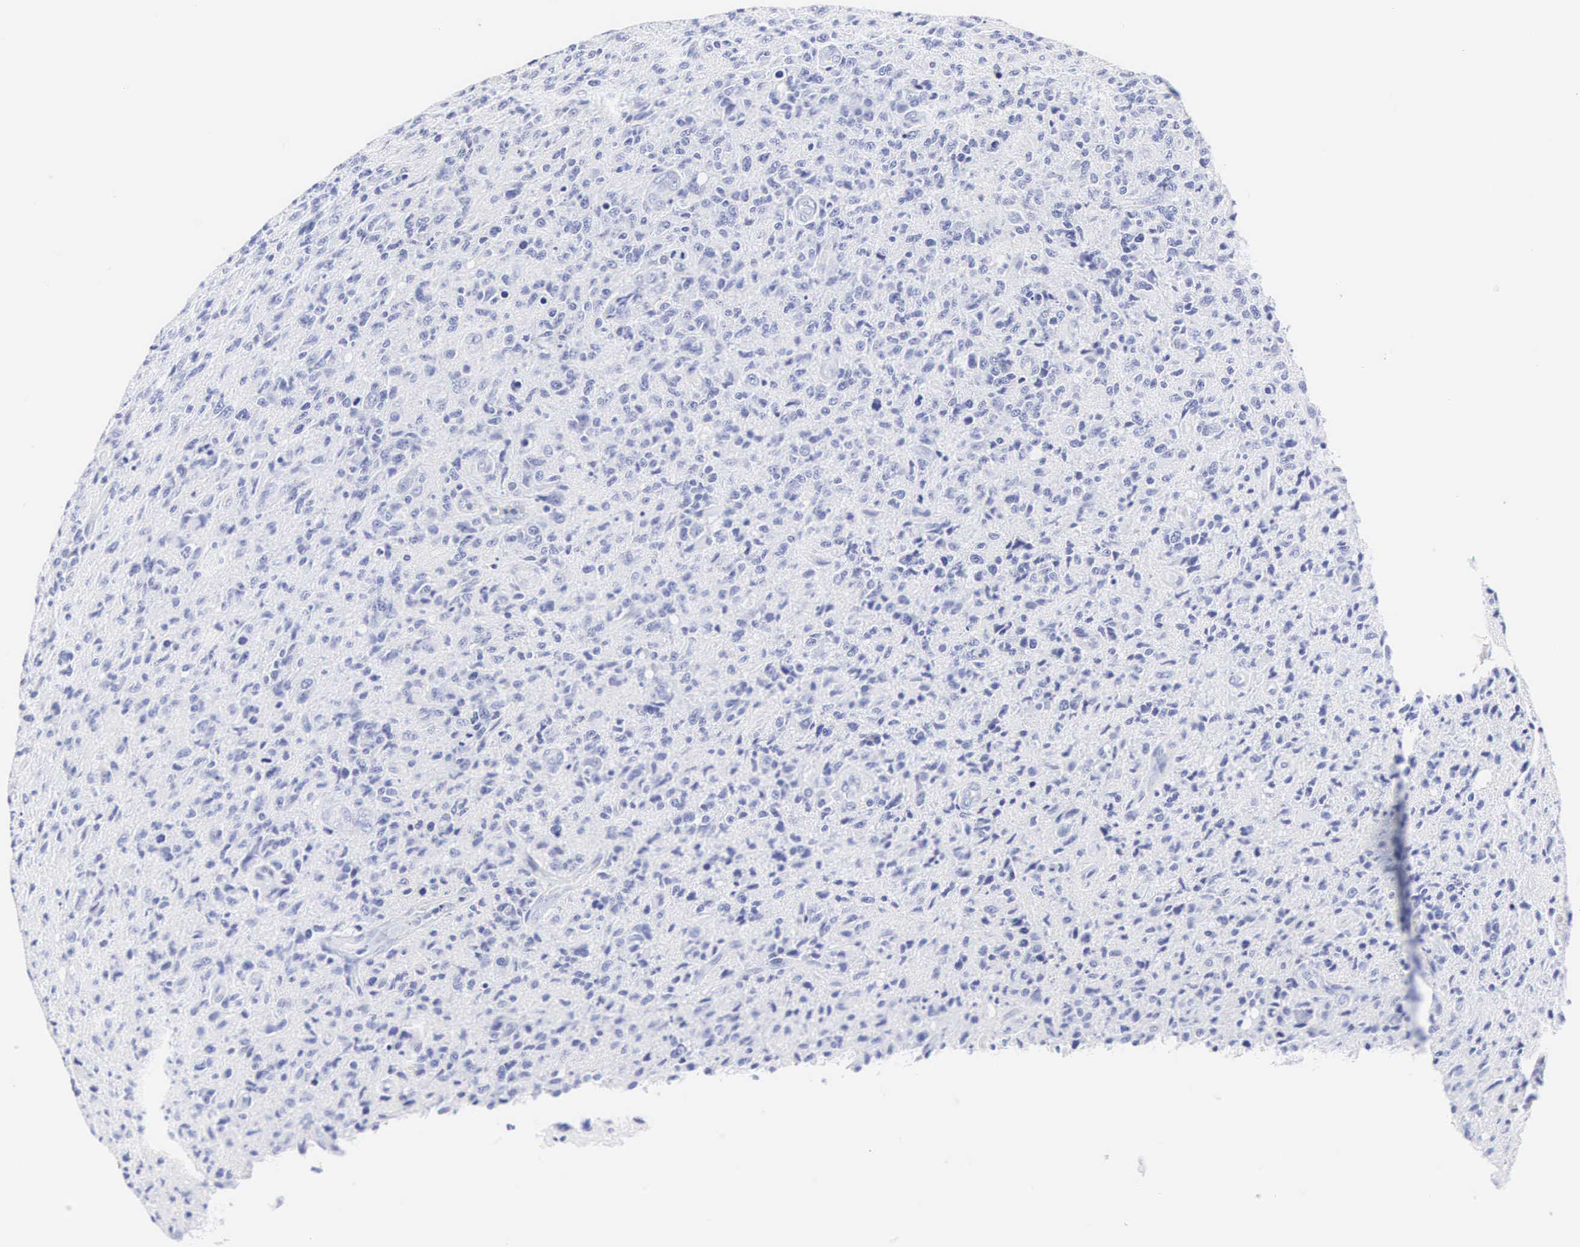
{"staining": {"intensity": "negative", "quantity": "none", "location": "none"}, "tissue": "glioma", "cell_type": "Tumor cells", "image_type": "cancer", "snomed": [{"axis": "morphology", "description": "Glioma, malignant, High grade"}, {"axis": "topography", "description": "Brain"}], "caption": "IHC image of high-grade glioma (malignant) stained for a protein (brown), which demonstrates no positivity in tumor cells.", "gene": "INS", "patient": {"sex": "male", "age": 36}}